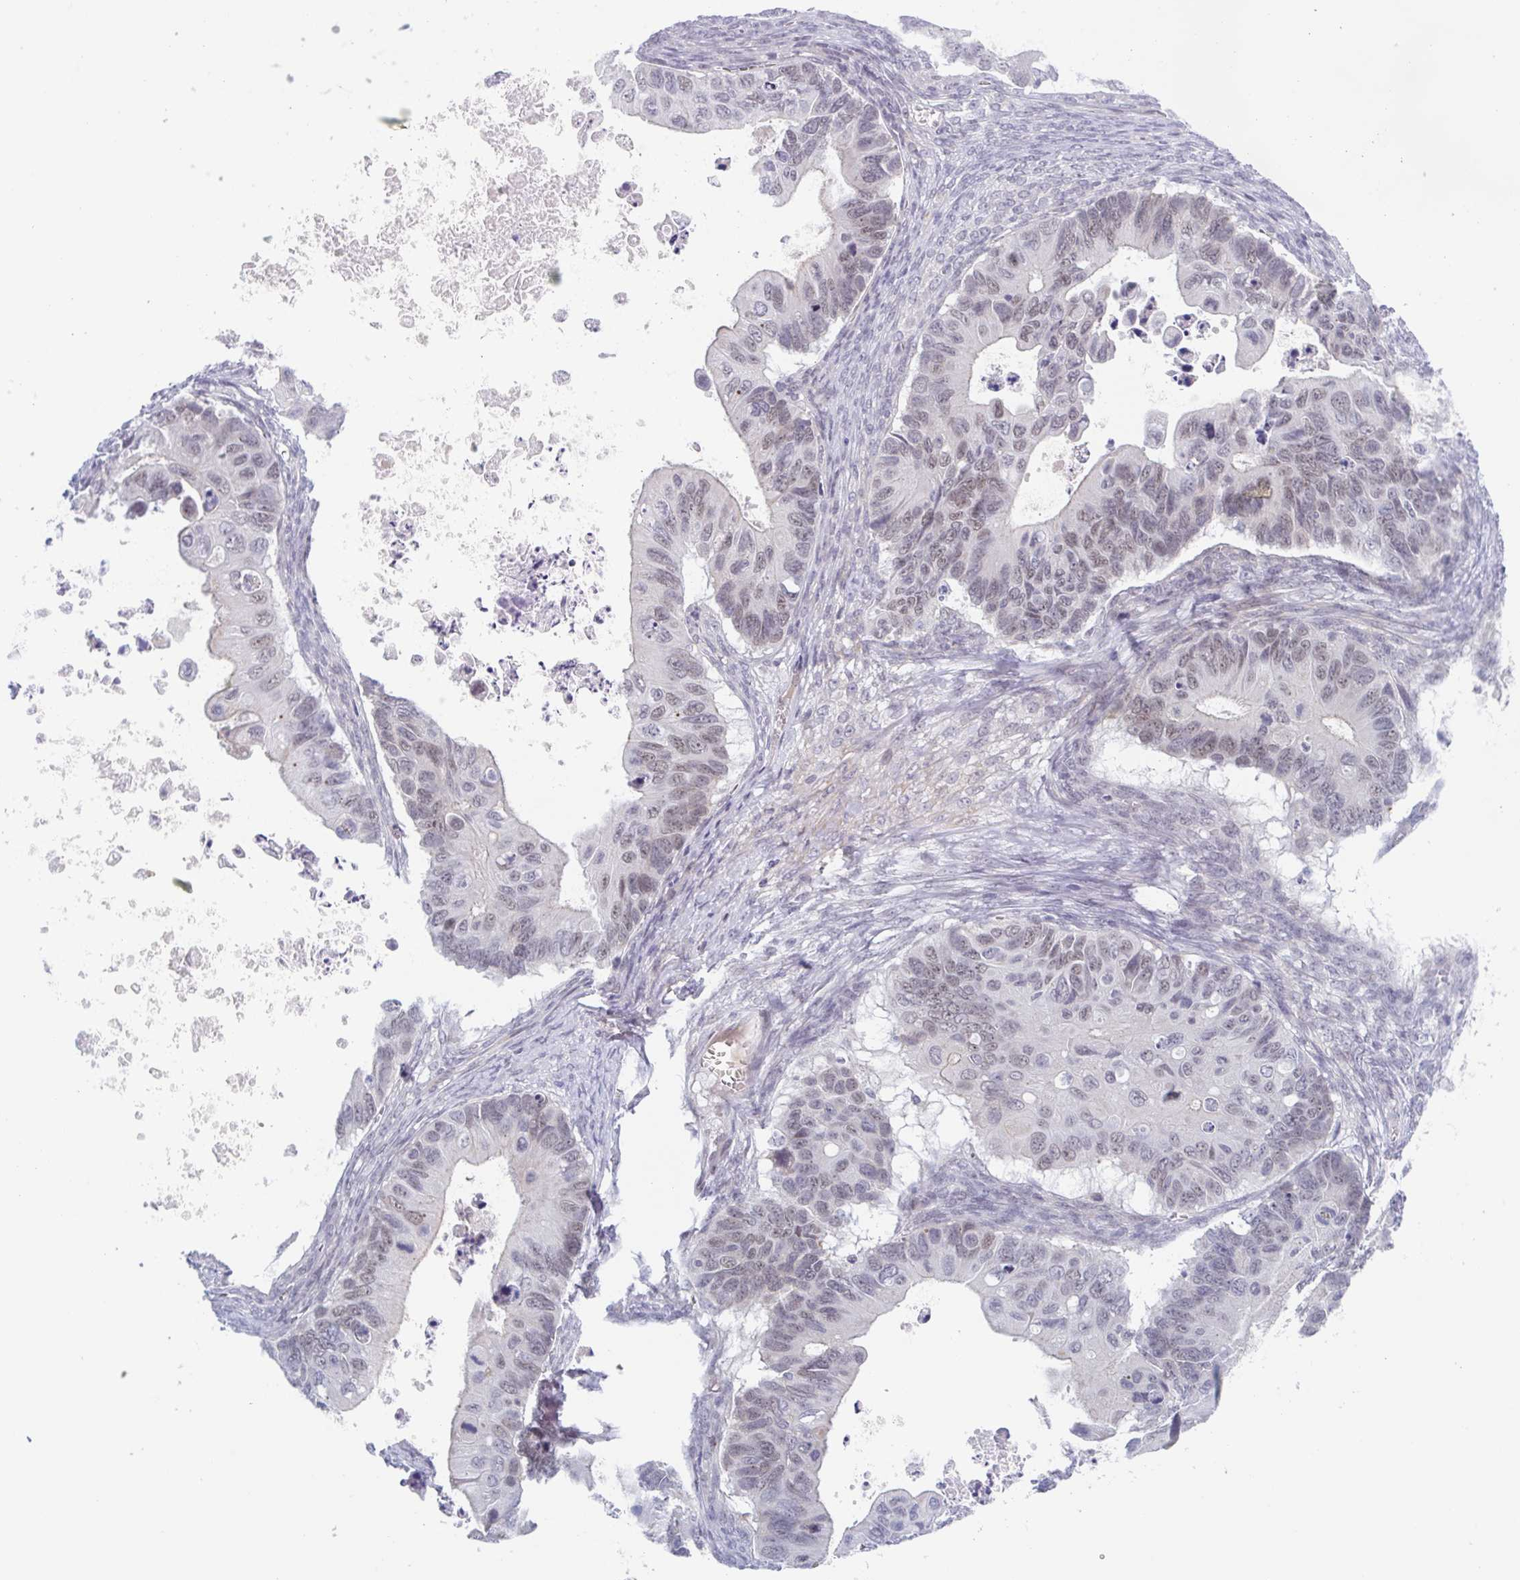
{"staining": {"intensity": "weak", "quantity": "<25%", "location": "nuclear"}, "tissue": "ovarian cancer", "cell_type": "Tumor cells", "image_type": "cancer", "snomed": [{"axis": "morphology", "description": "Cystadenocarcinoma, mucinous, NOS"}, {"axis": "topography", "description": "Ovary"}], "caption": "An image of mucinous cystadenocarcinoma (ovarian) stained for a protein shows no brown staining in tumor cells.", "gene": "ZFP64", "patient": {"sex": "female", "age": 64}}